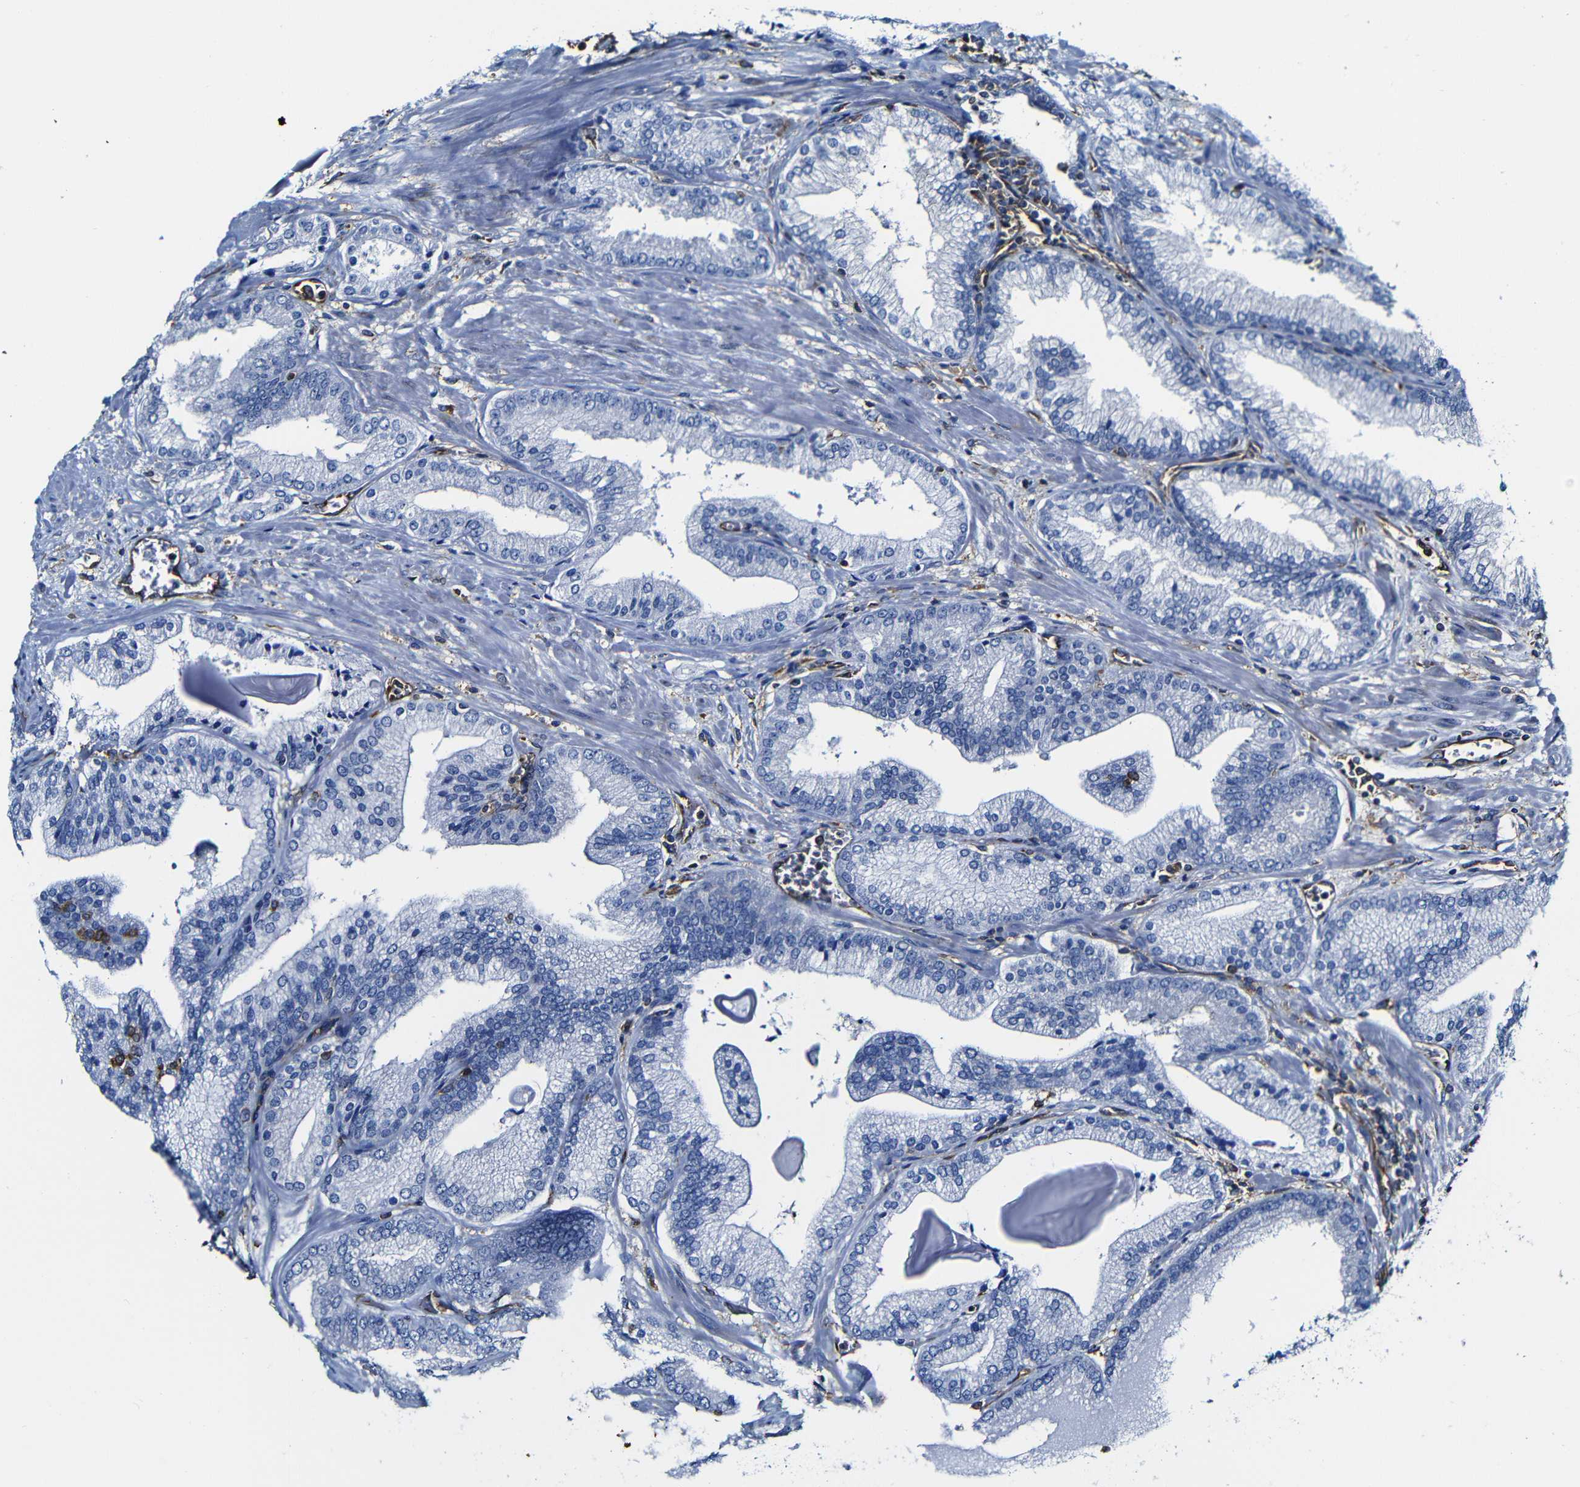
{"staining": {"intensity": "negative", "quantity": "none", "location": "none"}, "tissue": "prostate cancer", "cell_type": "Tumor cells", "image_type": "cancer", "snomed": [{"axis": "morphology", "description": "Adenocarcinoma, Low grade"}, {"axis": "topography", "description": "Prostate"}], "caption": "A micrograph of human prostate cancer is negative for staining in tumor cells. (DAB immunohistochemistry, high magnification).", "gene": "MSN", "patient": {"sex": "male", "age": 59}}